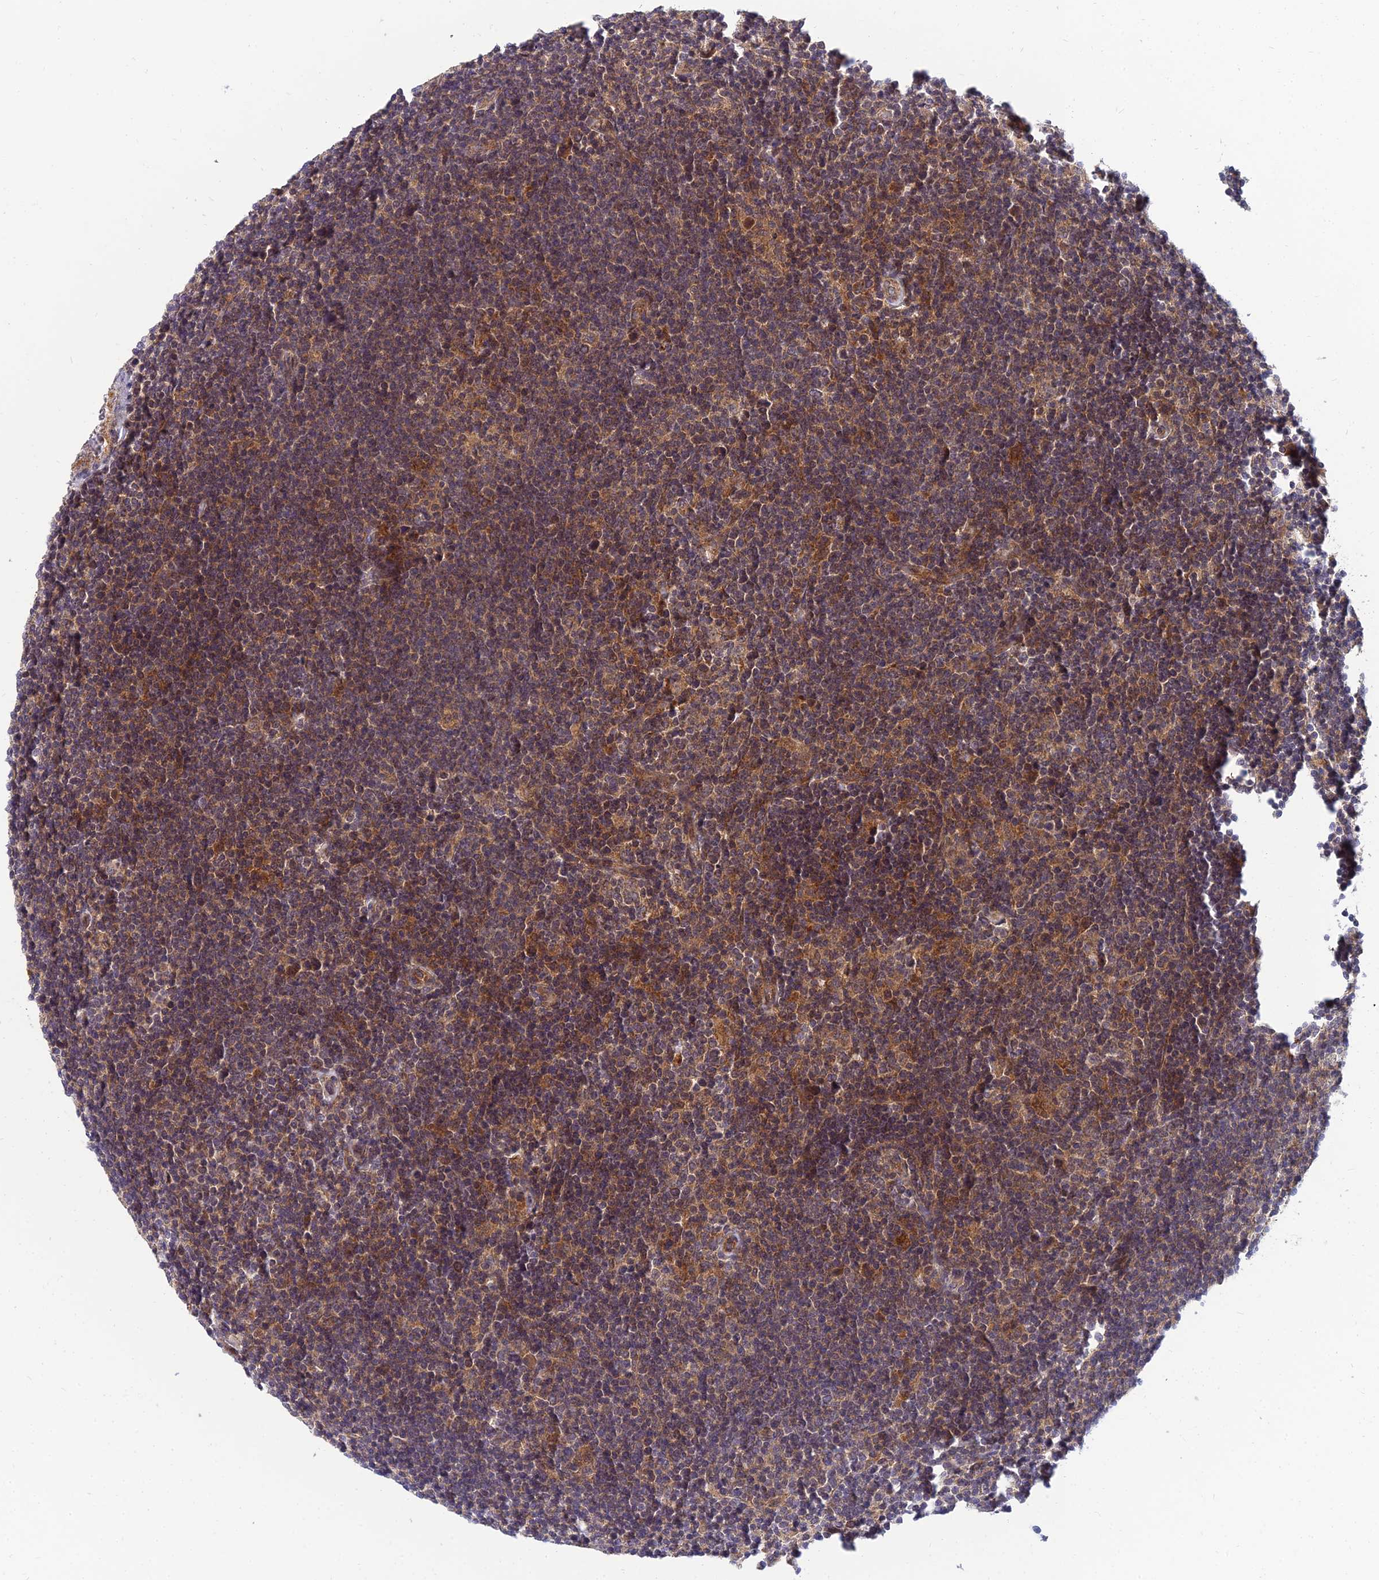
{"staining": {"intensity": "moderate", "quantity": ">75%", "location": "cytoplasmic/membranous"}, "tissue": "lymphoma", "cell_type": "Tumor cells", "image_type": "cancer", "snomed": [{"axis": "morphology", "description": "Hodgkin's disease, NOS"}, {"axis": "topography", "description": "Lymph node"}], "caption": "A histopathology image showing moderate cytoplasmic/membranous expression in approximately >75% of tumor cells in lymphoma, as visualized by brown immunohistochemical staining.", "gene": "NPY", "patient": {"sex": "female", "age": 57}}